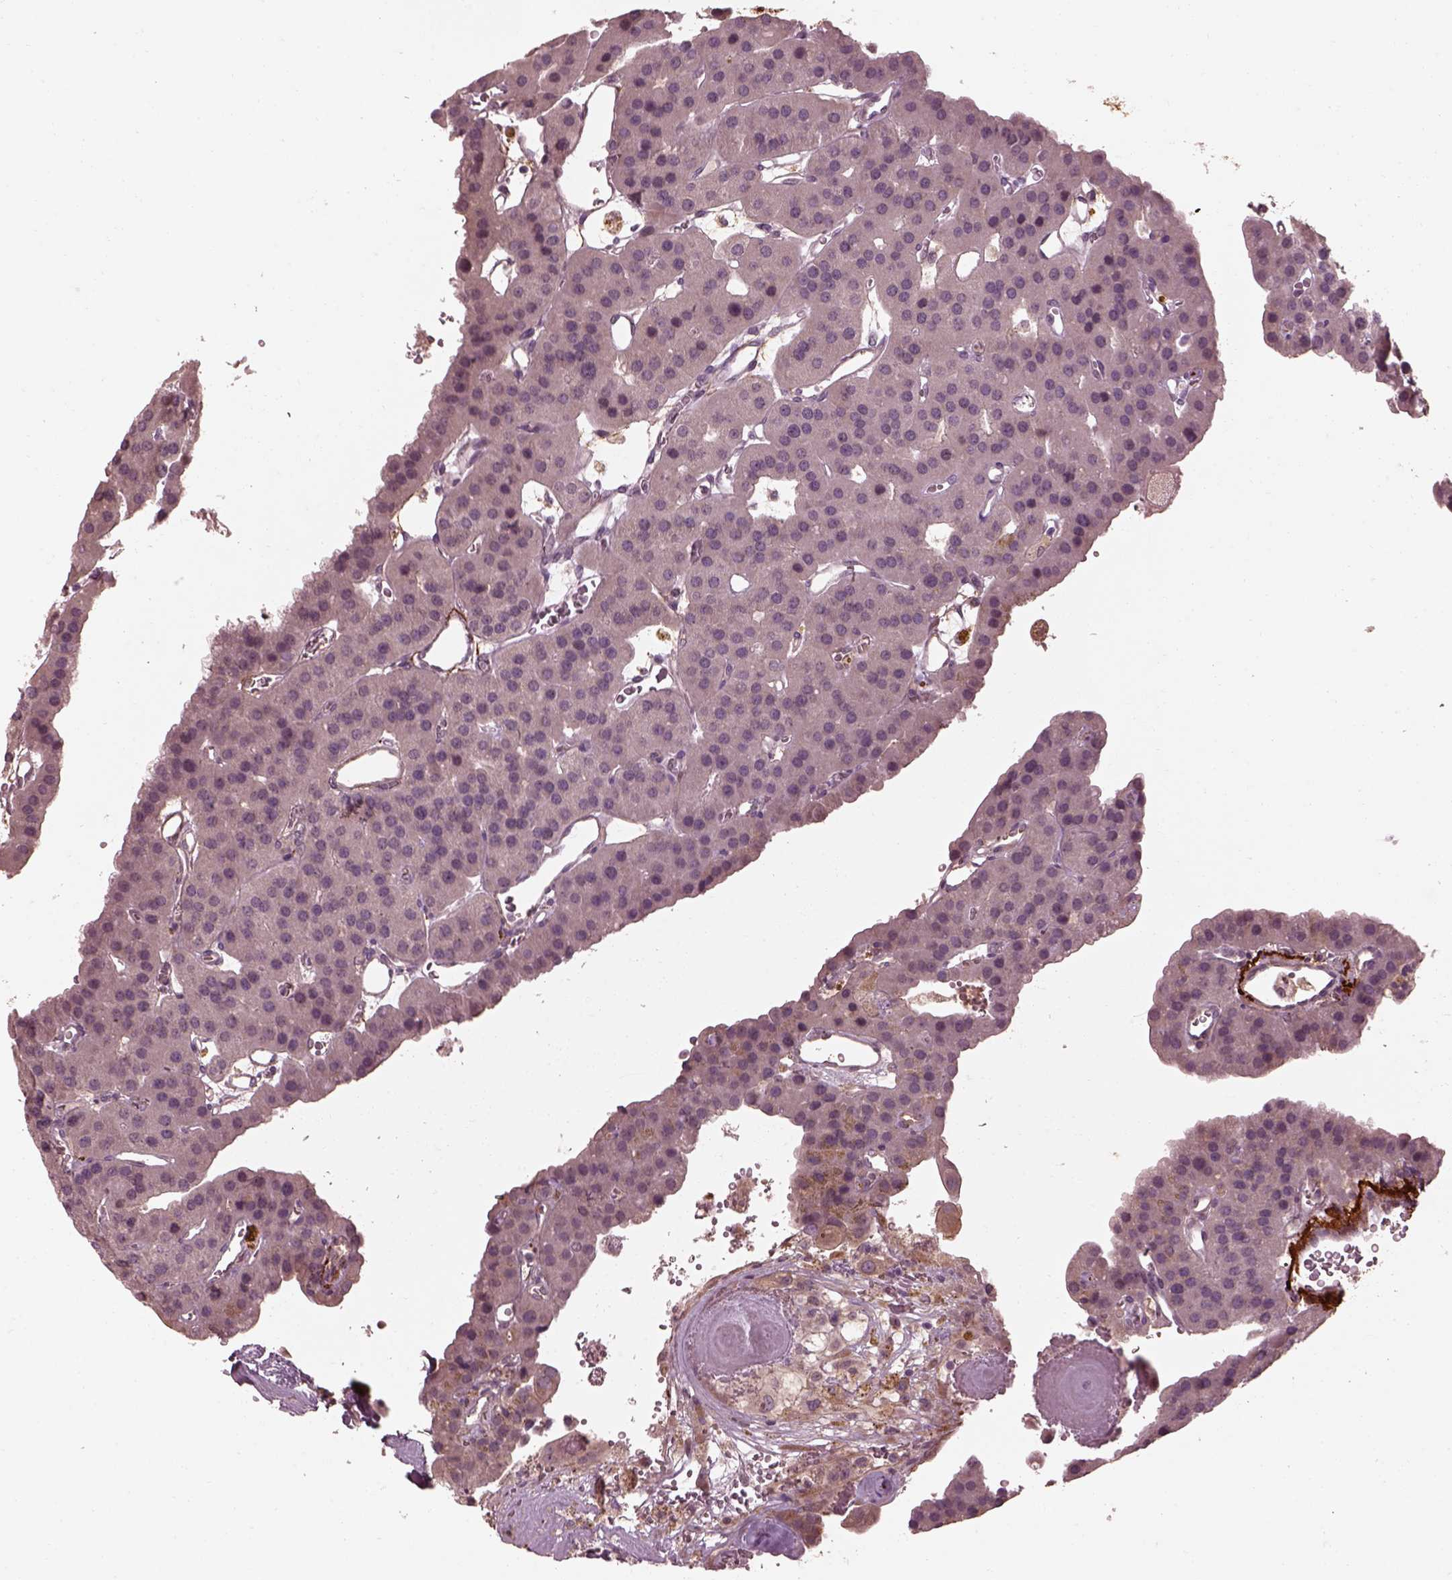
{"staining": {"intensity": "negative", "quantity": "none", "location": "none"}, "tissue": "parathyroid gland", "cell_type": "Glandular cells", "image_type": "normal", "snomed": [{"axis": "morphology", "description": "Normal tissue, NOS"}, {"axis": "morphology", "description": "Adenoma, NOS"}, {"axis": "topography", "description": "Parathyroid gland"}], "caption": "A high-resolution image shows immunohistochemistry (IHC) staining of benign parathyroid gland, which displays no significant expression in glandular cells. (DAB (3,3'-diaminobenzidine) immunohistochemistry visualized using brightfield microscopy, high magnification).", "gene": "EFEMP1", "patient": {"sex": "female", "age": 86}}